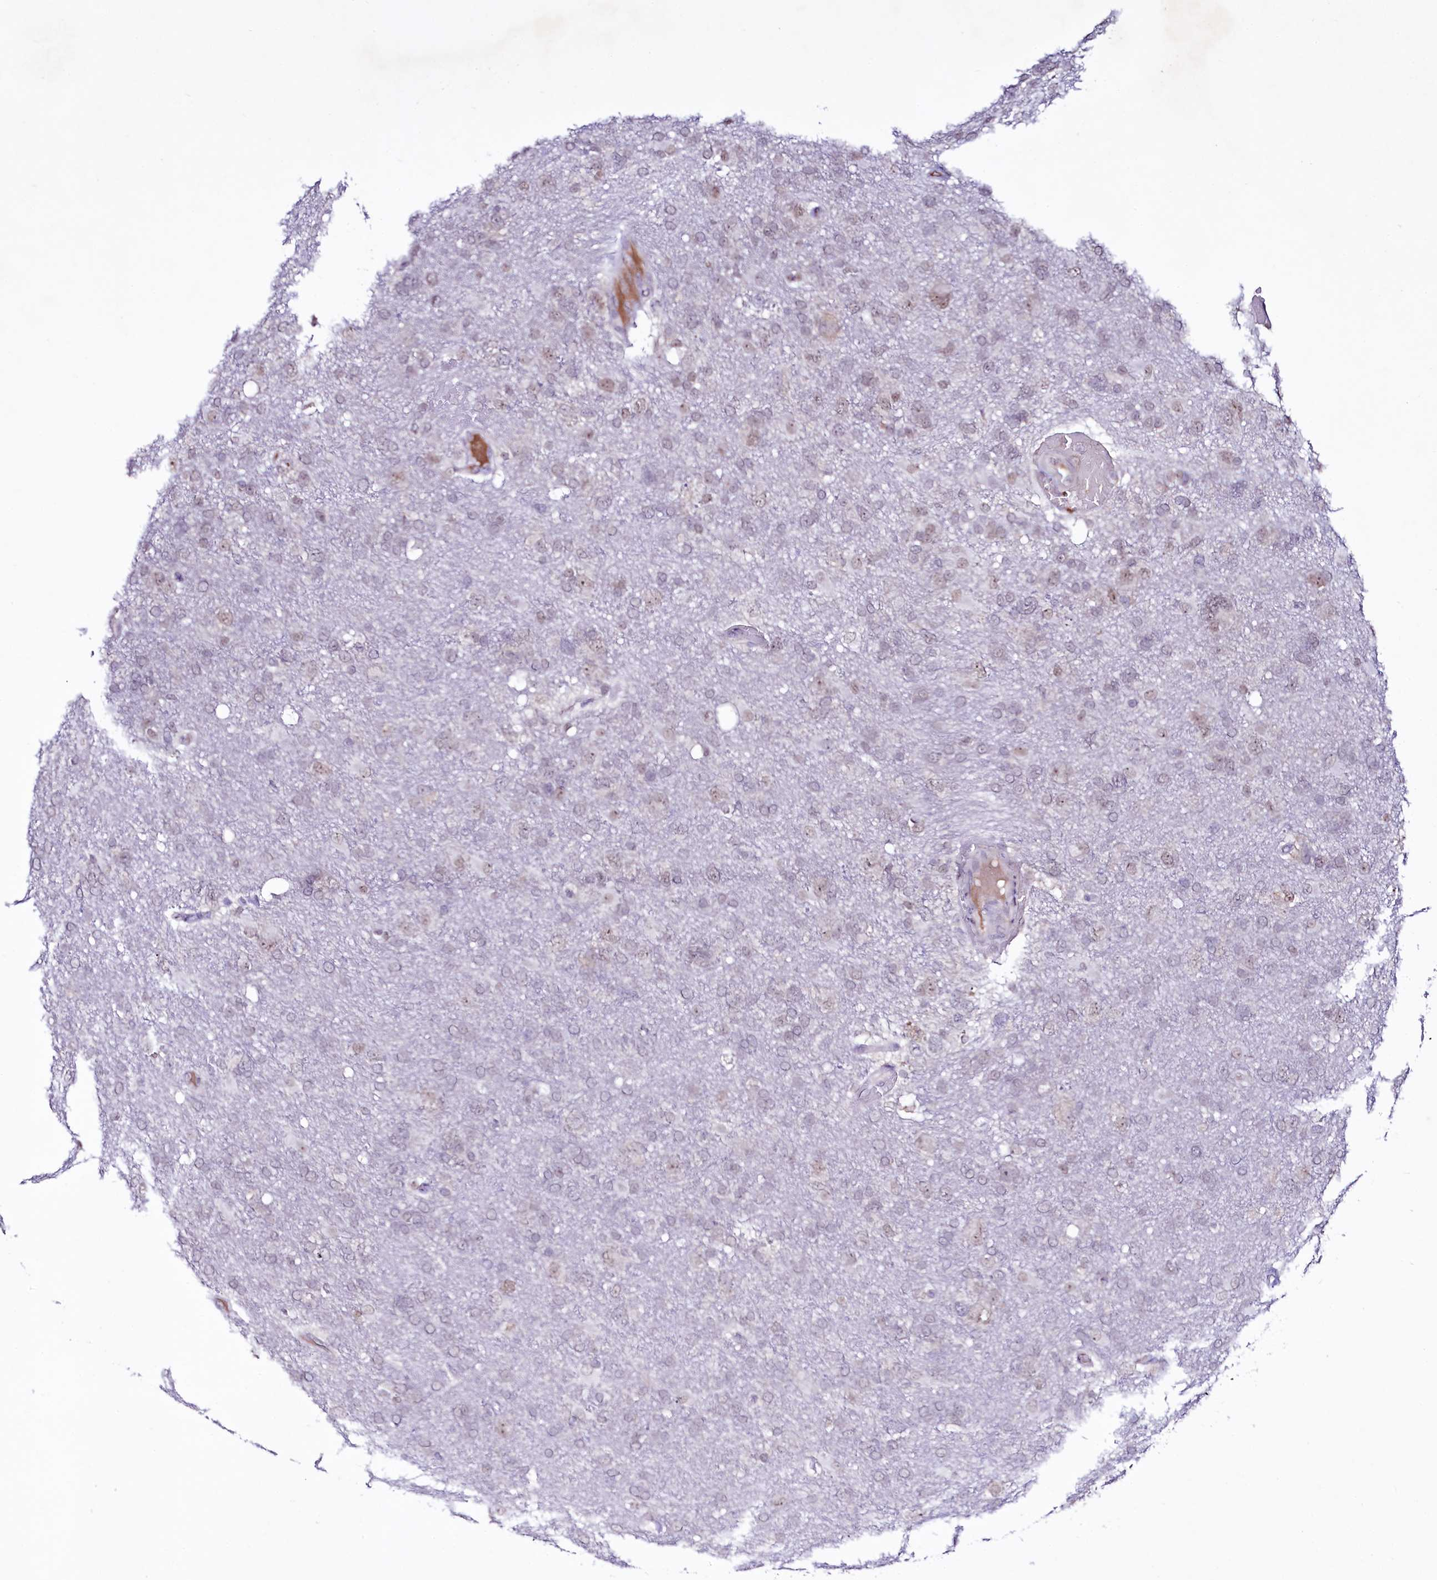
{"staining": {"intensity": "negative", "quantity": "none", "location": "none"}, "tissue": "glioma", "cell_type": "Tumor cells", "image_type": "cancer", "snomed": [{"axis": "morphology", "description": "Glioma, malignant, High grade"}, {"axis": "topography", "description": "Brain"}], "caption": "IHC image of neoplastic tissue: human malignant high-grade glioma stained with DAB (3,3'-diaminobenzidine) exhibits no significant protein expression in tumor cells. (DAB (3,3'-diaminobenzidine) immunohistochemistry visualized using brightfield microscopy, high magnification).", "gene": "LEUTX", "patient": {"sex": "male", "age": 61}}